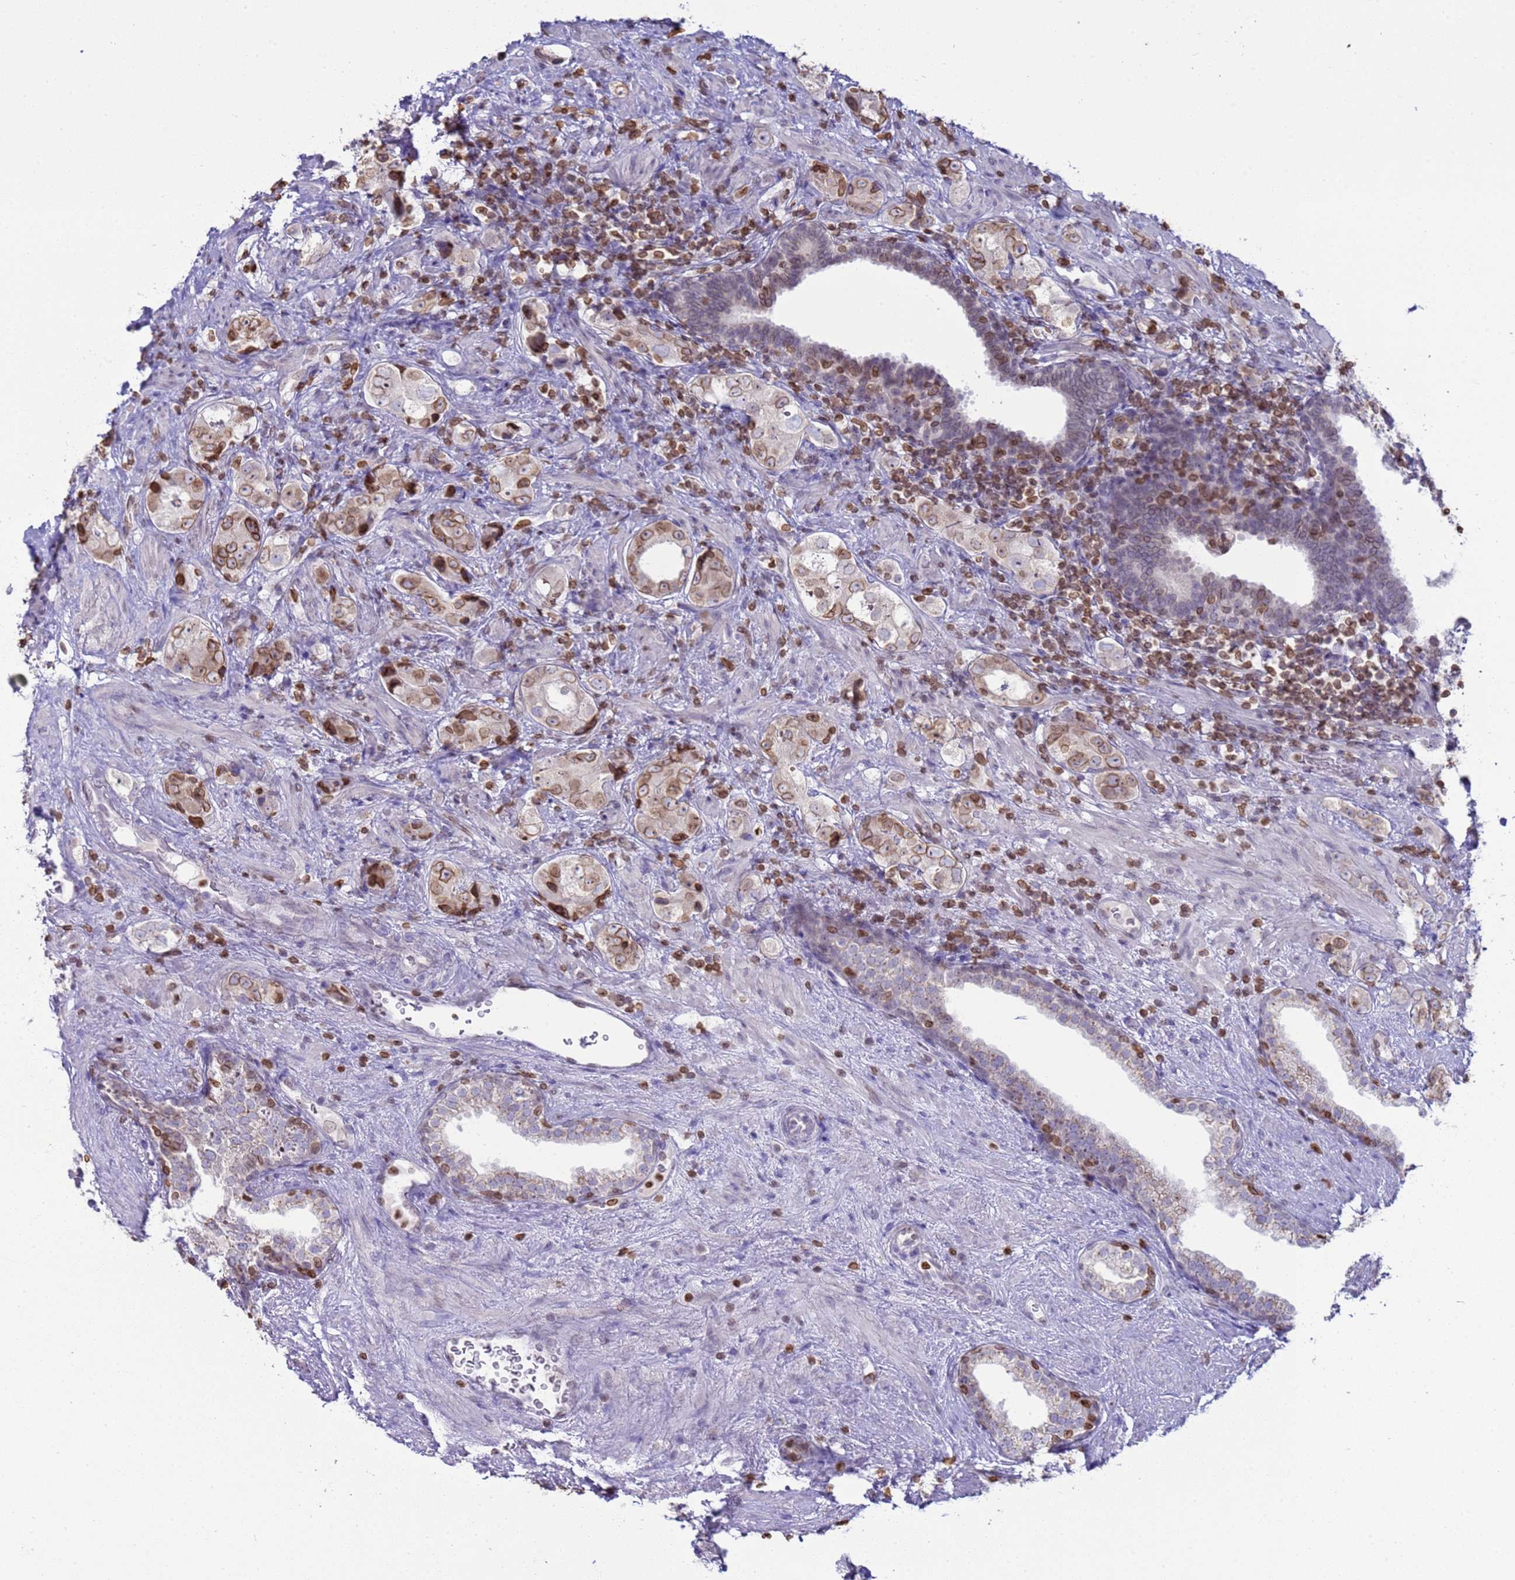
{"staining": {"intensity": "moderate", "quantity": ">75%", "location": "cytoplasmic/membranous,nuclear"}, "tissue": "prostate cancer", "cell_type": "Tumor cells", "image_type": "cancer", "snomed": [{"axis": "morphology", "description": "Adenocarcinoma, High grade"}, {"axis": "topography", "description": "Prostate"}], "caption": "Tumor cells demonstrate medium levels of moderate cytoplasmic/membranous and nuclear expression in about >75% of cells in human prostate adenocarcinoma (high-grade).", "gene": "DHX37", "patient": {"sex": "male", "age": 63}}